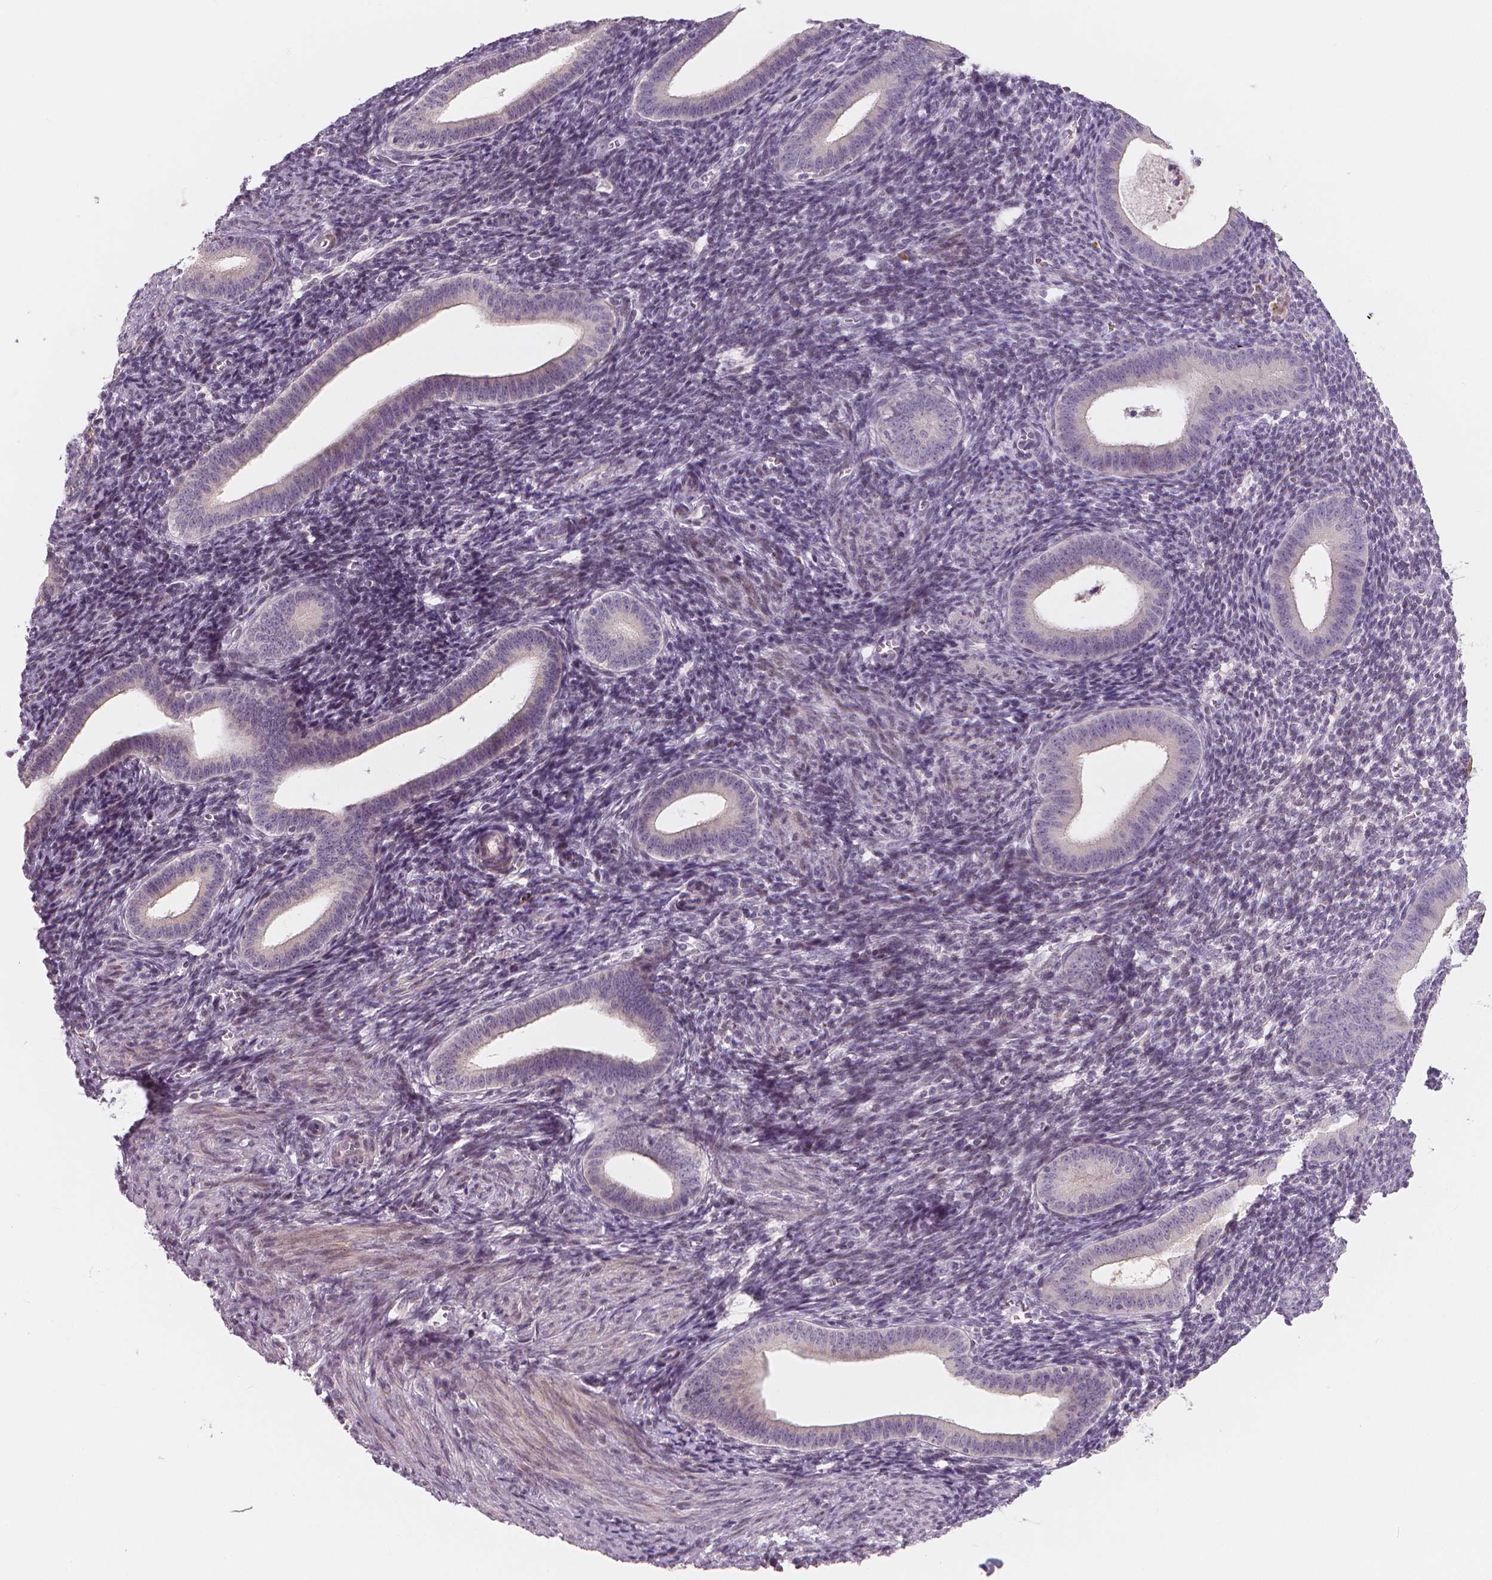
{"staining": {"intensity": "negative", "quantity": "none", "location": "none"}, "tissue": "endometrium", "cell_type": "Cells in endometrial stroma", "image_type": "normal", "snomed": [{"axis": "morphology", "description": "Normal tissue, NOS"}, {"axis": "topography", "description": "Endometrium"}], "caption": "This is an IHC photomicrograph of unremarkable endometrium. There is no expression in cells in endometrial stroma.", "gene": "RNASE7", "patient": {"sex": "female", "age": 25}}